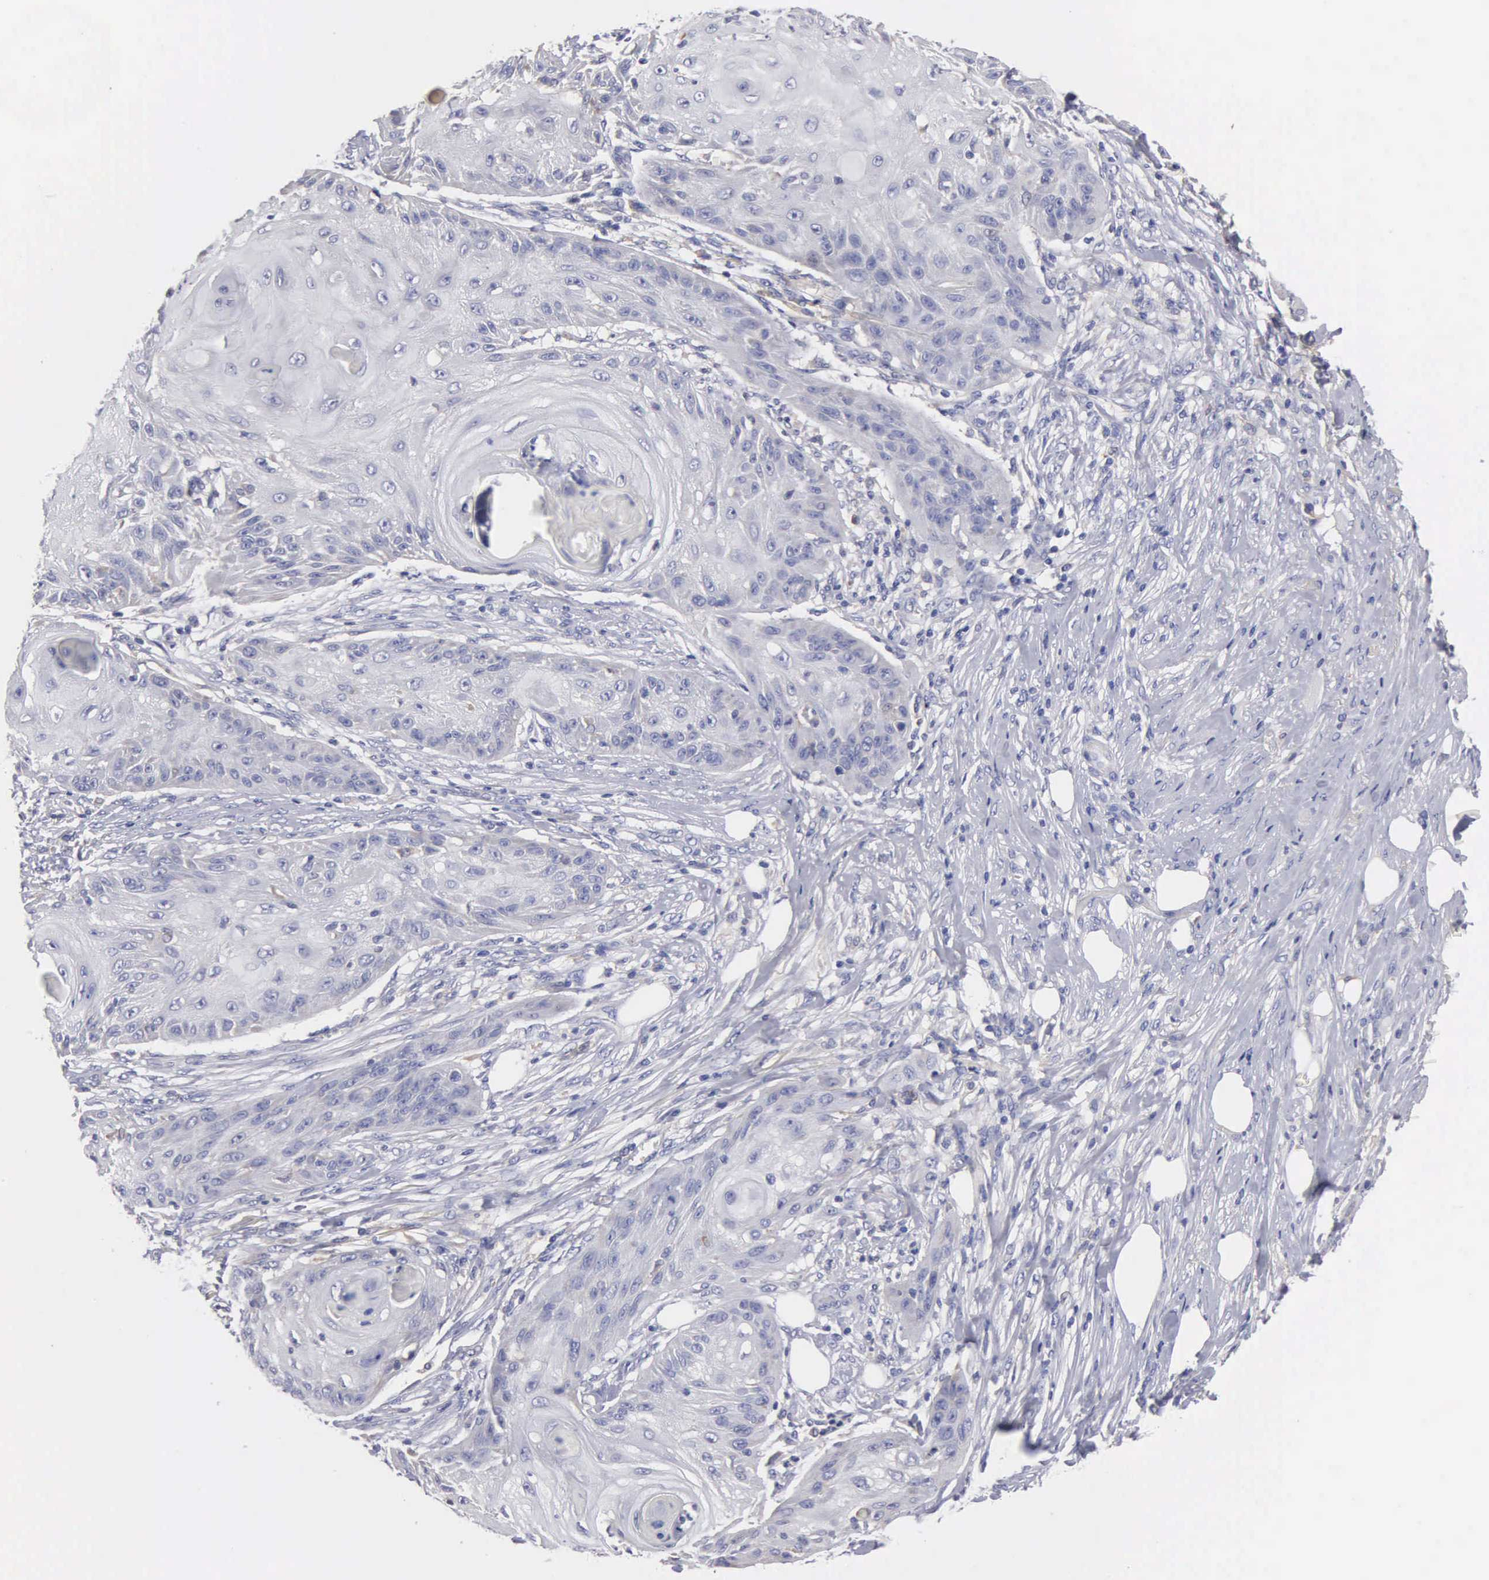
{"staining": {"intensity": "negative", "quantity": "none", "location": "none"}, "tissue": "skin cancer", "cell_type": "Tumor cells", "image_type": "cancer", "snomed": [{"axis": "morphology", "description": "Squamous cell carcinoma, NOS"}, {"axis": "topography", "description": "Skin"}], "caption": "Immunohistochemistry (IHC) image of neoplastic tissue: human skin cancer stained with DAB (3,3'-diaminobenzidine) shows no significant protein staining in tumor cells.", "gene": "PTGS2", "patient": {"sex": "female", "age": 88}}